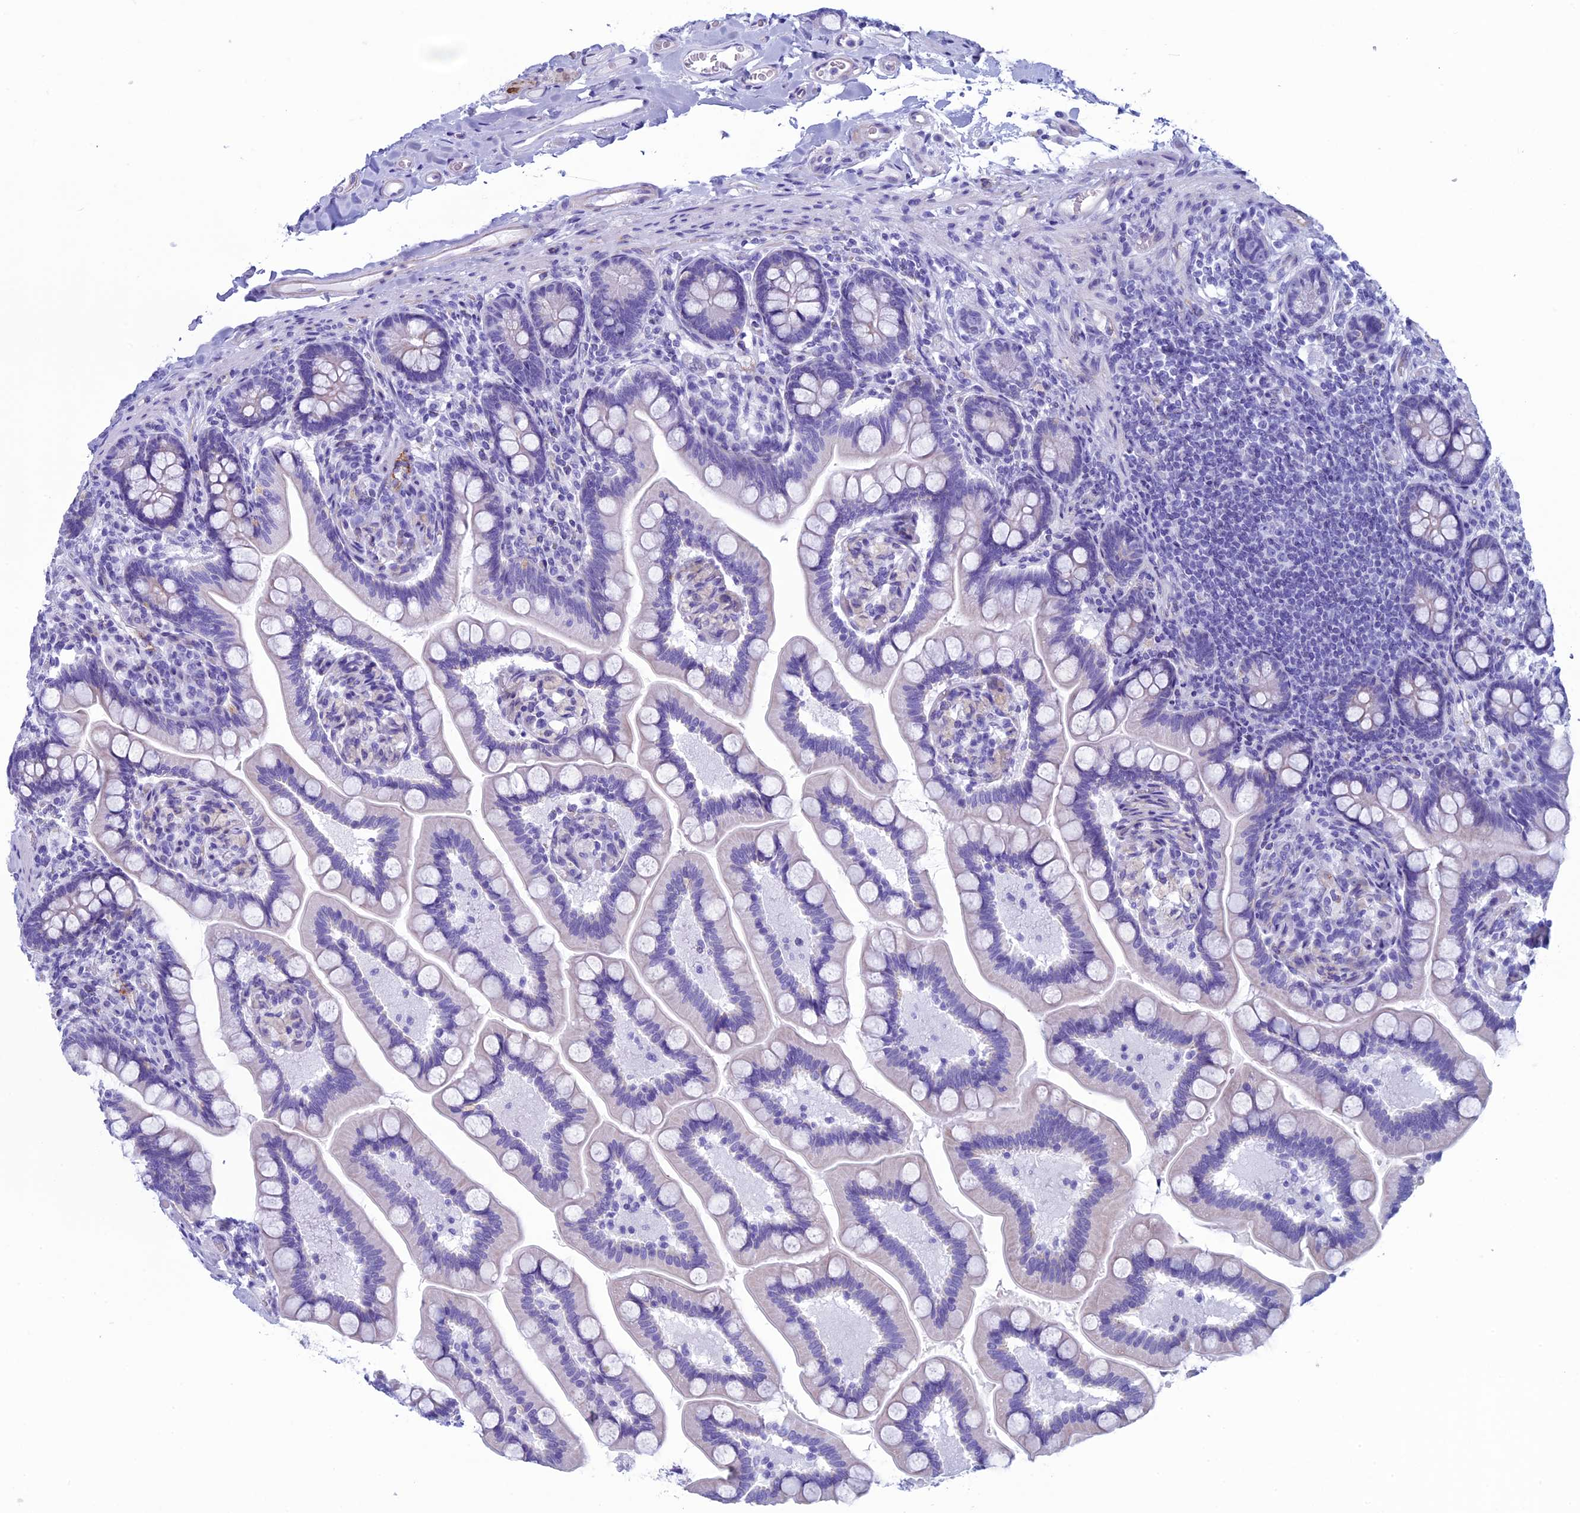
{"staining": {"intensity": "negative", "quantity": "none", "location": "none"}, "tissue": "small intestine", "cell_type": "Glandular cells", "image_type": "normal", "snomed": [{"axis": "morphology", "description": "Normal tissue, NOS"}, {"axis": "topography", "description": "Small intestine"}], "caption": "The IHC micrograph has no significant positivity in glandular cells of small intestine. (Brightfield microscopy of DAB IHC at high magnification).", "gene": "FAM169A", "patient": {"sex": "female", "age": 64}}